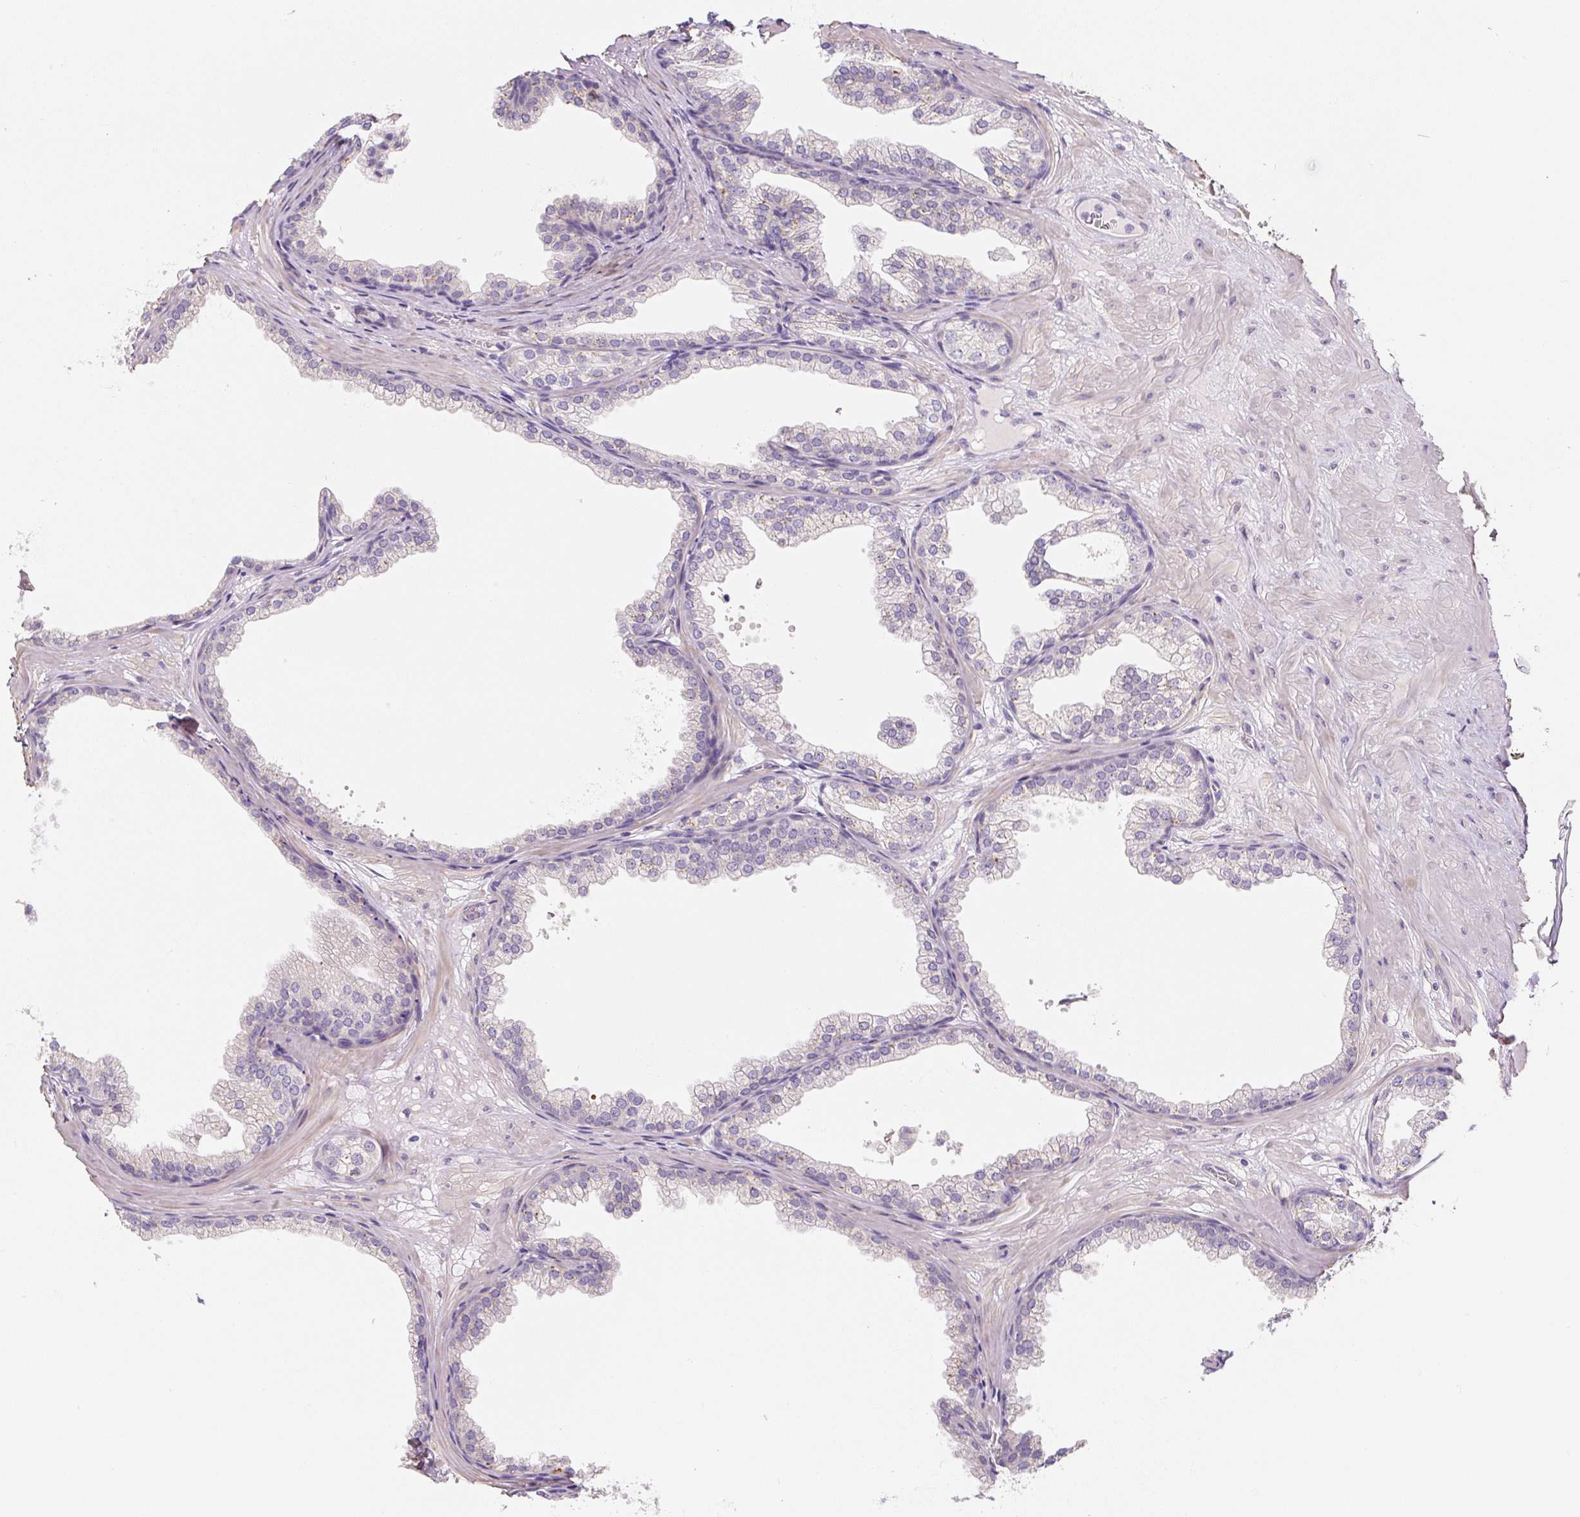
{"staining": {"intensity": "moderate", "quantity": "<25%", "location": "cytoplasmic/membranous"}, "tissue": "prostate", "cell_type": "Glandular cells", "image_type": "normal", "snomed": [{"axis": "morphology", "description": "Normal tissue, NOS"}, {"axis": "topography", "description": "Prostate"}], "caption": "Immunohistochemistry (IHC) staining of normal prostate, which exhibits low levels of moderate cytoplasmic/membranous positivity in approximately <25% of glandular cells indicating moderate cytoplasmic/membranous protein positivity. The staining was performed using DAB (brown) for protein detection and nuclei were counterstained in hematoxylin (blue).", "gene": "PWWP3B", "patient": {"sex": "male", "age": 37}}